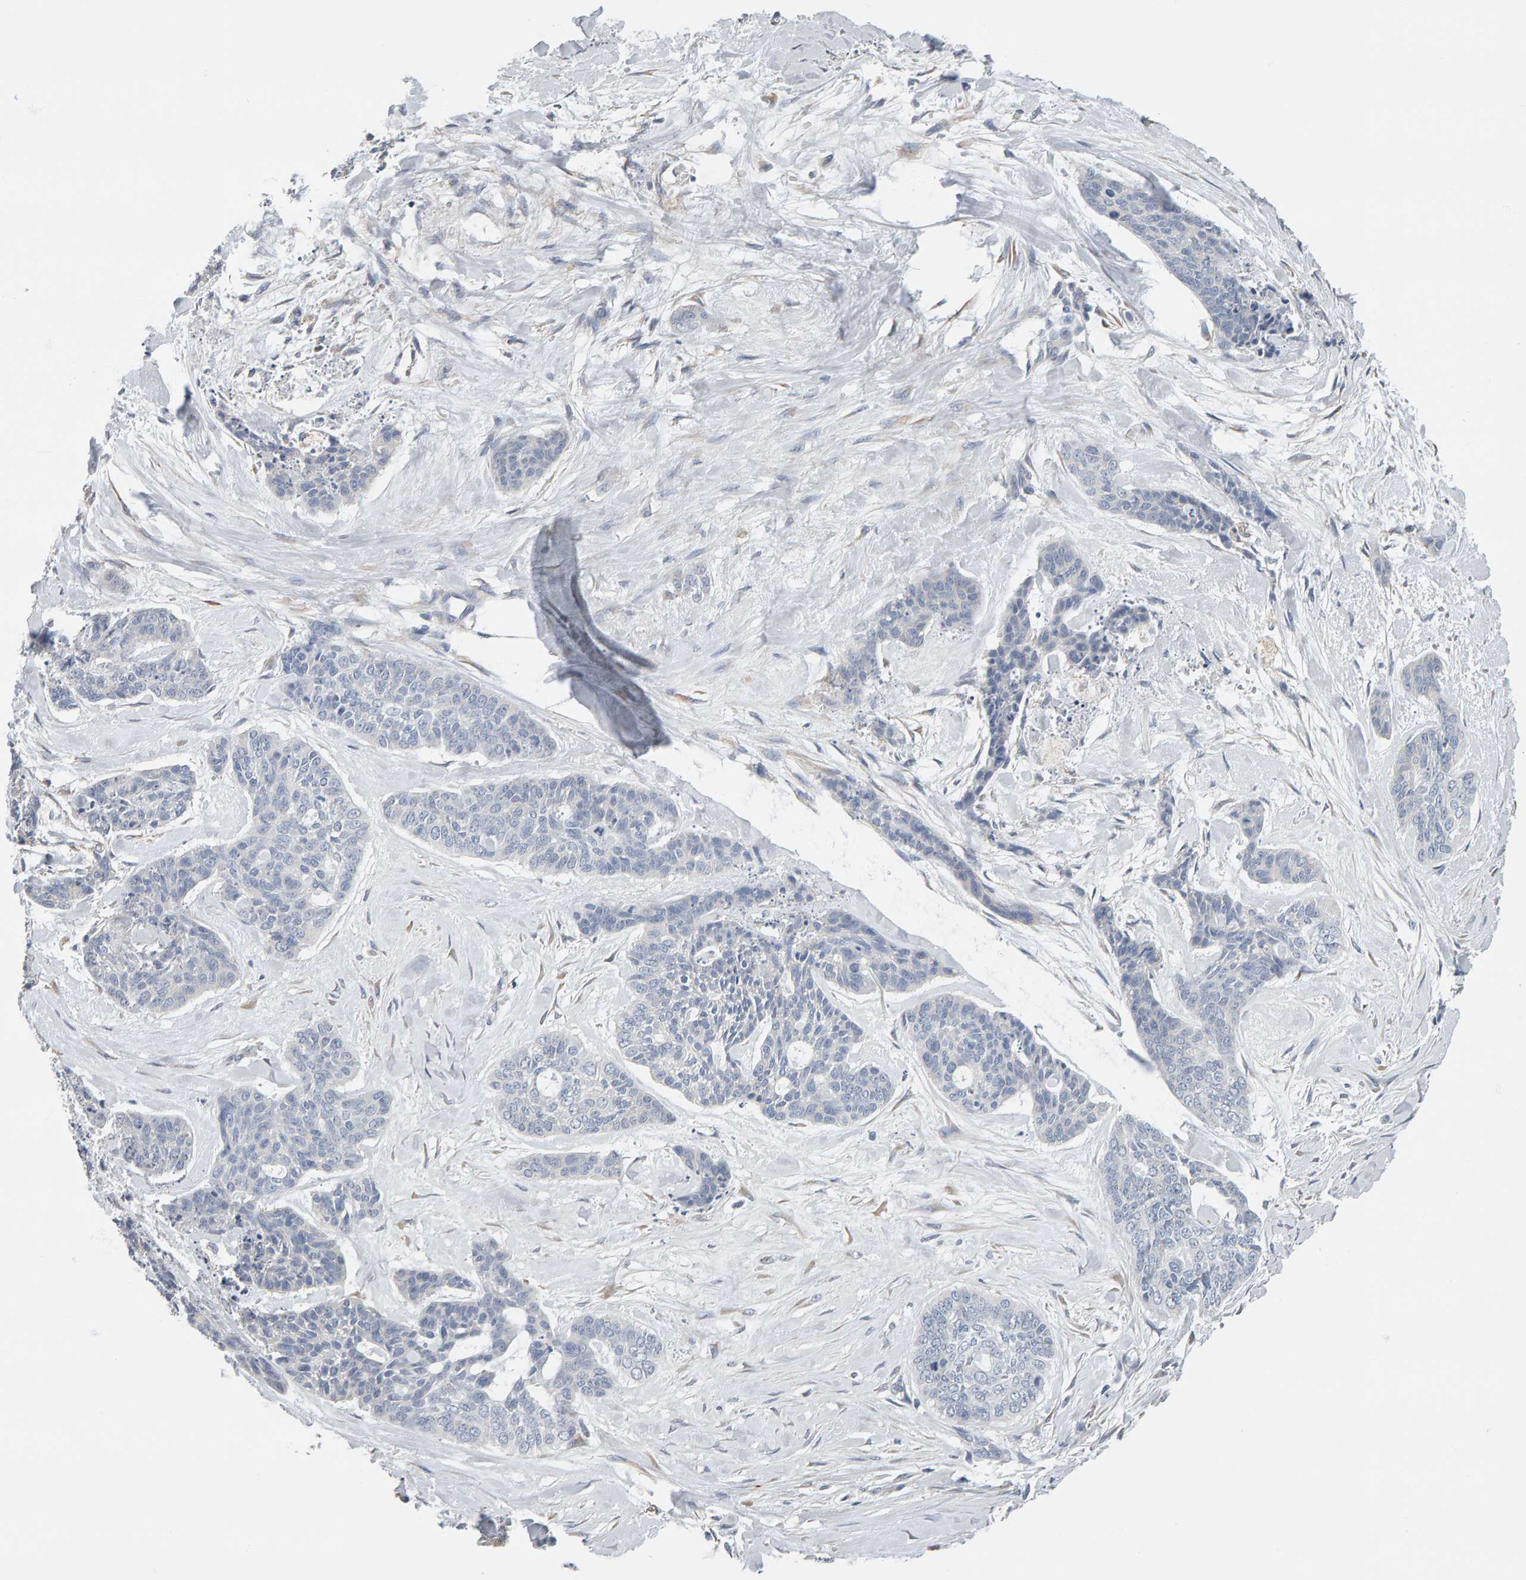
{"staining": {"intensity": "negative", "quantity": "none", "location": "none"}, "tissue": "skin cancer", "cell_type": "Tumor cells", "image_type": "cancer", "snomed": [{"axis": "morphology", "description": "Basal cell carcinoma"}, {"axis": "topography", "description": "Skin"}], "caption": "DAB immunohistochemical staining of skin basal cell carcinoma demonstrates no significant staining in tumor cells.", "gene": "ADHFE1", "patient": {"sex": "female", "age": 64}}